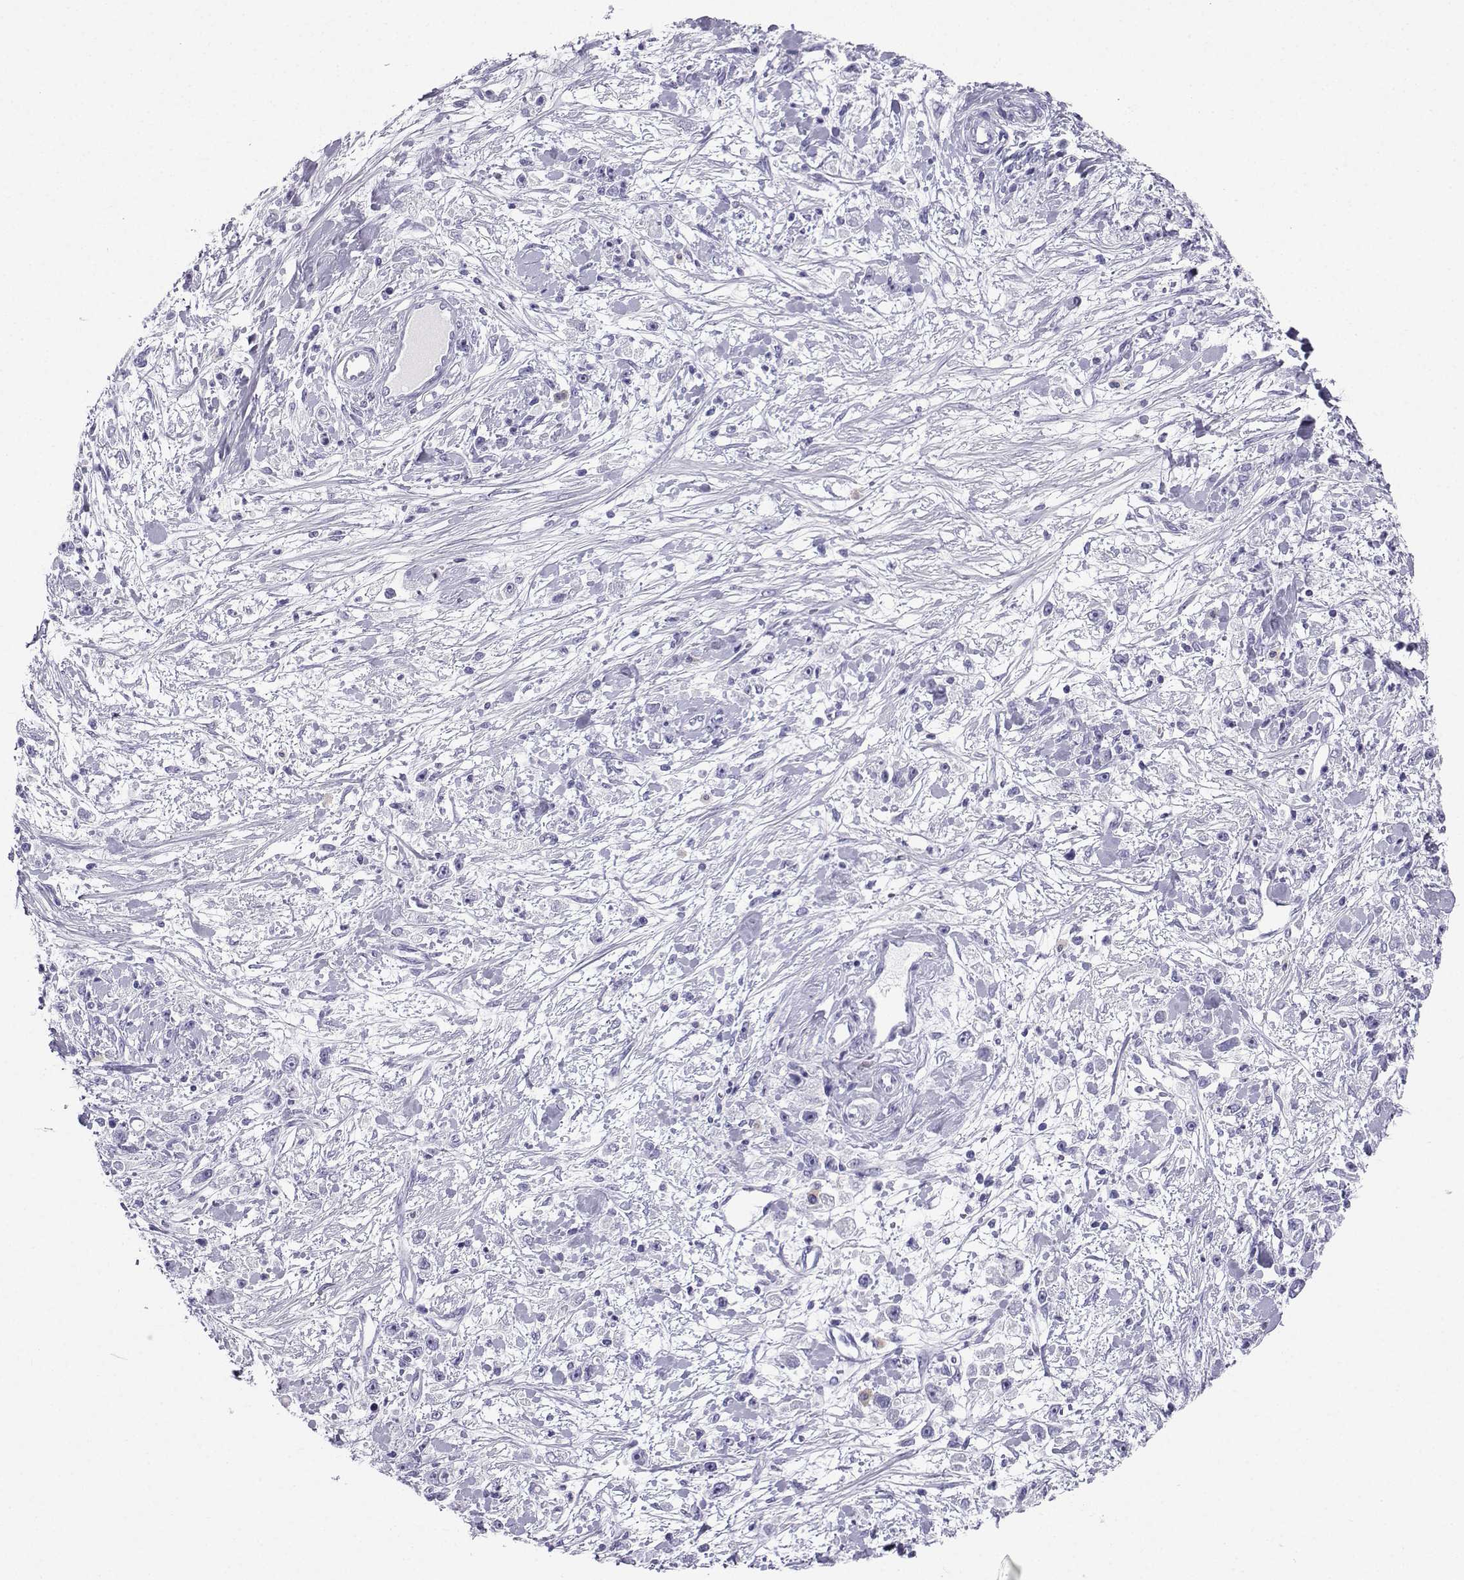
{"staining": {"intensity": "negative", "quantity": "none", "location": "none"}, "tissue": "stomach cancer", "cell_type": "Tumor cells", "image_type": "cancer", "snomed": [{"axis": "morphology", "description": "Adenocarcinoma, NOS"}, {"axis": "topography", "description": "Stomach"}], "caption": "Micrograph shows no significant protein expression in tumor cells of stomach cancer. (Brightfield microscopy of DAB immunohistochemistry at high magnification).", "gene": "SLC18A2", "patient": {"sex": "female", "age": 59}}